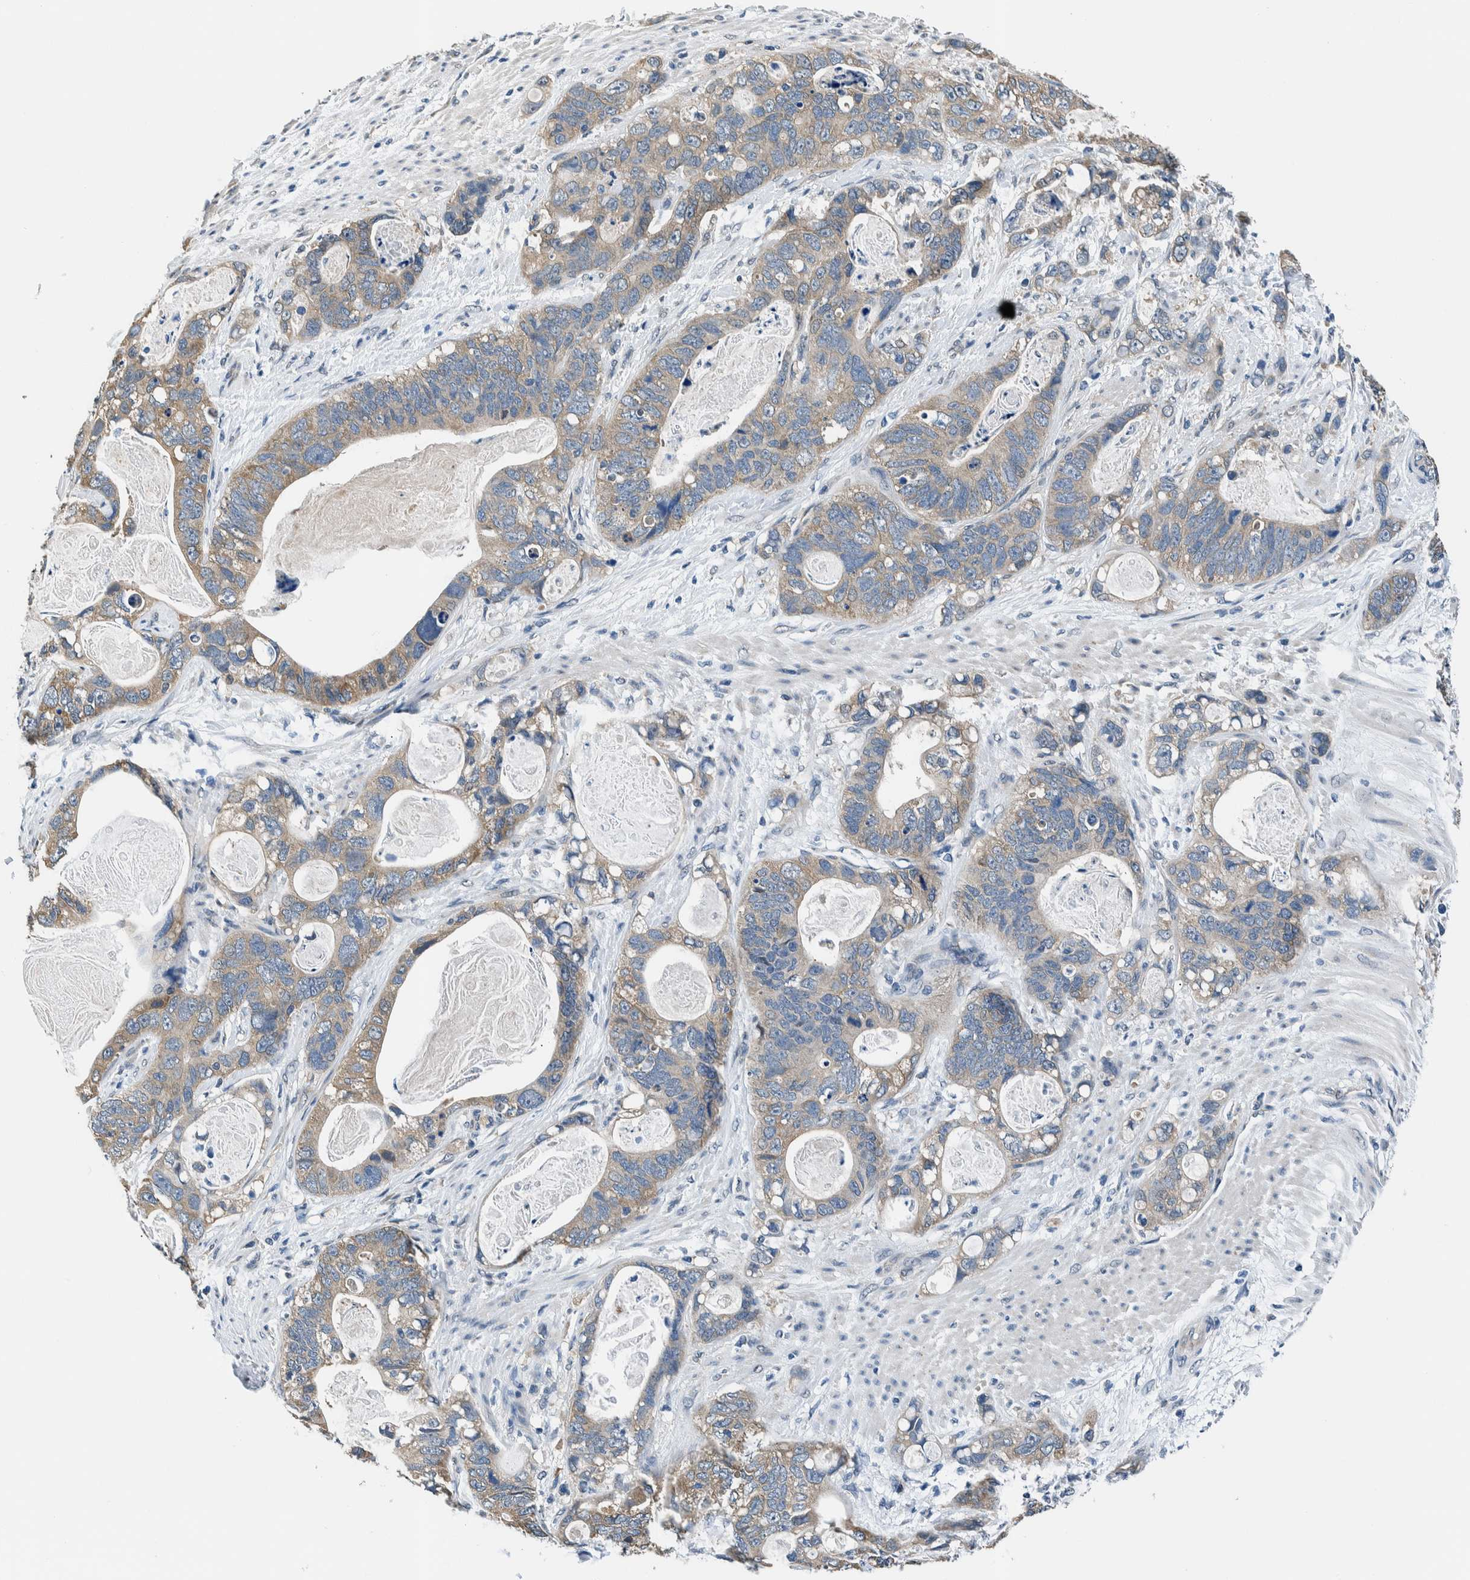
{"staining": {"intensity": "weak", "quantity": ">75%", "location": "cytoplasmic/membranous"}, "tissue": "stomach cancer", "cell_type": "Tumor cells", "image_type": "cancer", "snomed": [{"axis": "morphology", "description": "Normal tissue, NOS"}, {"axis": "morphology", "description": "Adenocarcinoma, NOS"}, {"axis": "topography", "description": "Stomach"}], "caption": "Immunohistochemical staining of stomach cancer (adenocarcinoma) exhibits low levels of weak cytoplasmic/membranous protein positivity in approximately >75% of tumor cells.", "gene": "NIBAN2", "patient": {"sex": "female", "age": 89}}